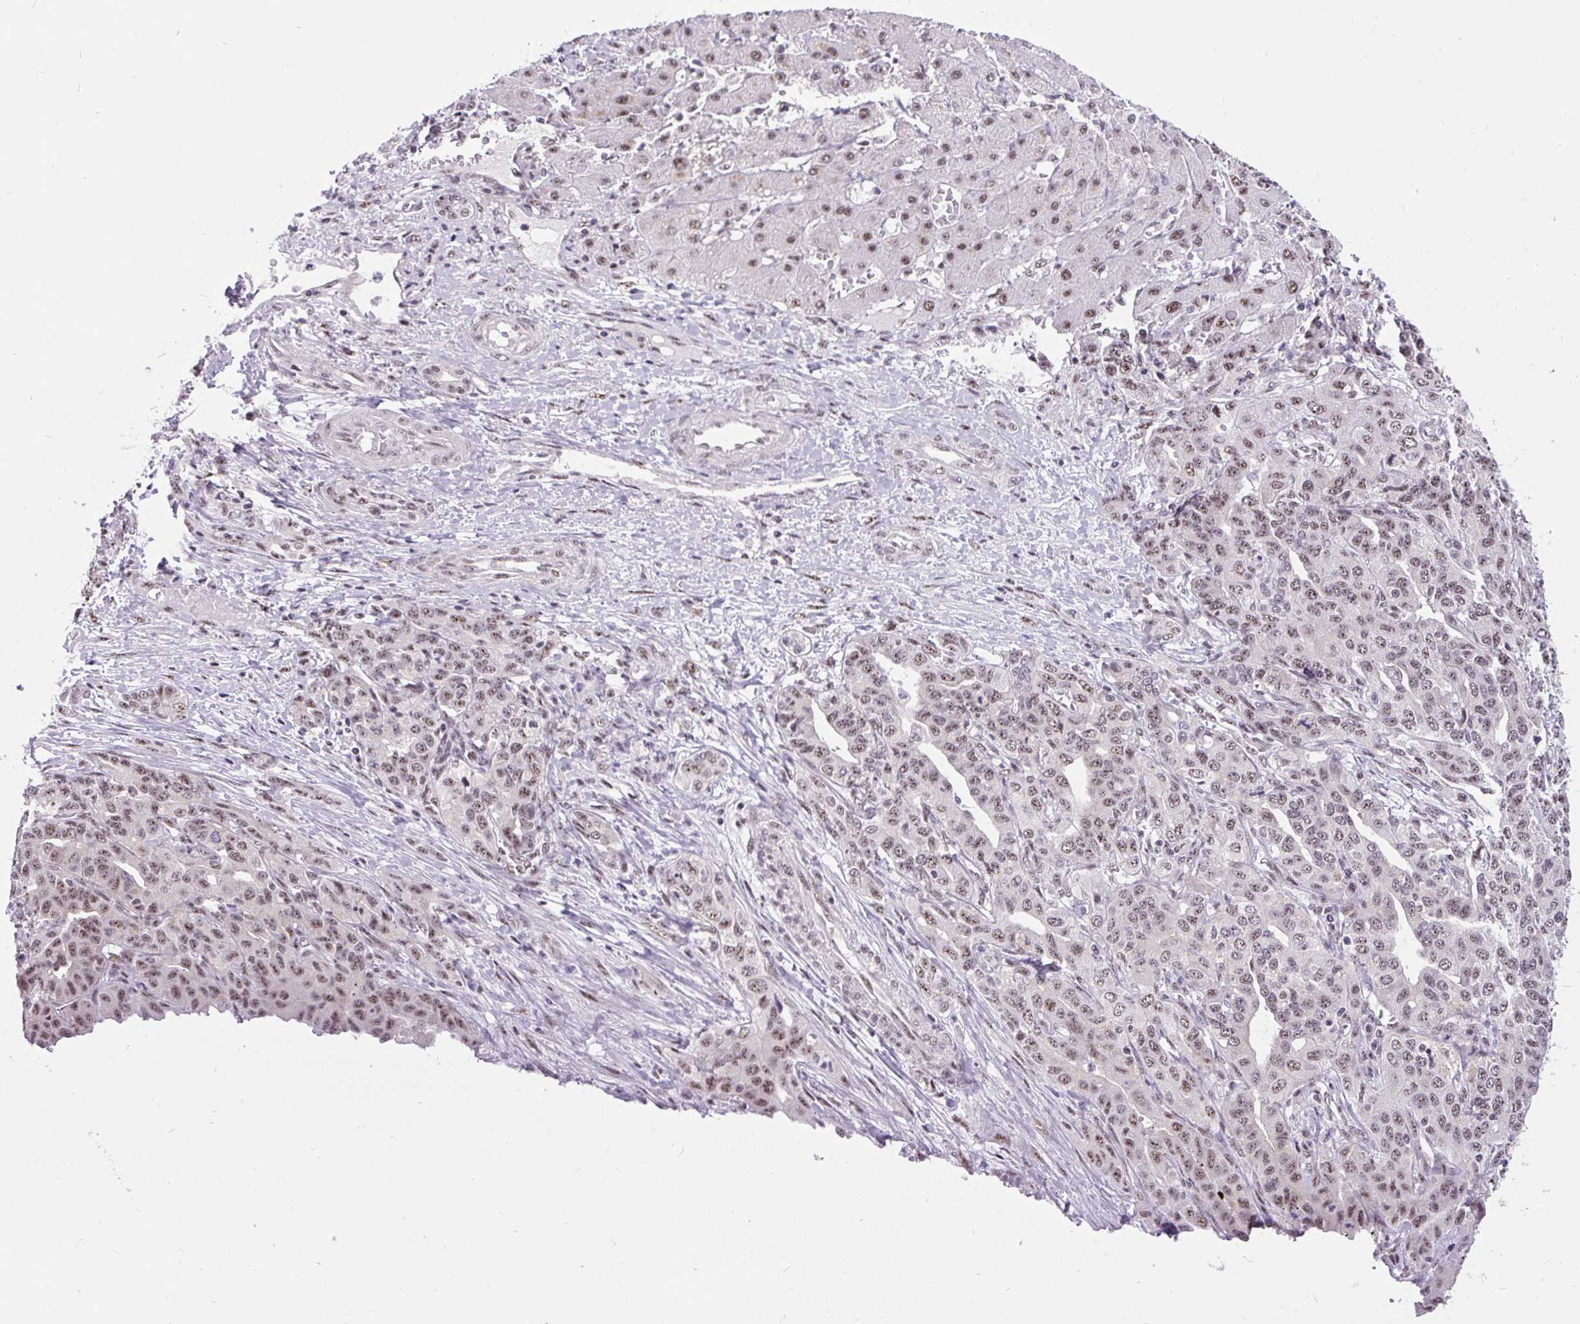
{"staining": {"intensity": "weak", "quantity": ">75%", "location": "nuclear"}, "tissue": "liver cancer", "cell_type": "Tumor cells", "image_type": "cancer", "snomed": [{"axis": "morphology", "description": "Cholangiocarcinoma"}, {"axis": "topography", "description": "Liver"}], "caption": "DAB immunohistochemical staining of liver cholangiocarcinoma demonstrates weak nuclear protein expression in about >75% of tumor cells. (IHC, brightfield microscopy, high magnification).", "gene": "SMC5", "patient": {"sex": "male", "age": 59}}